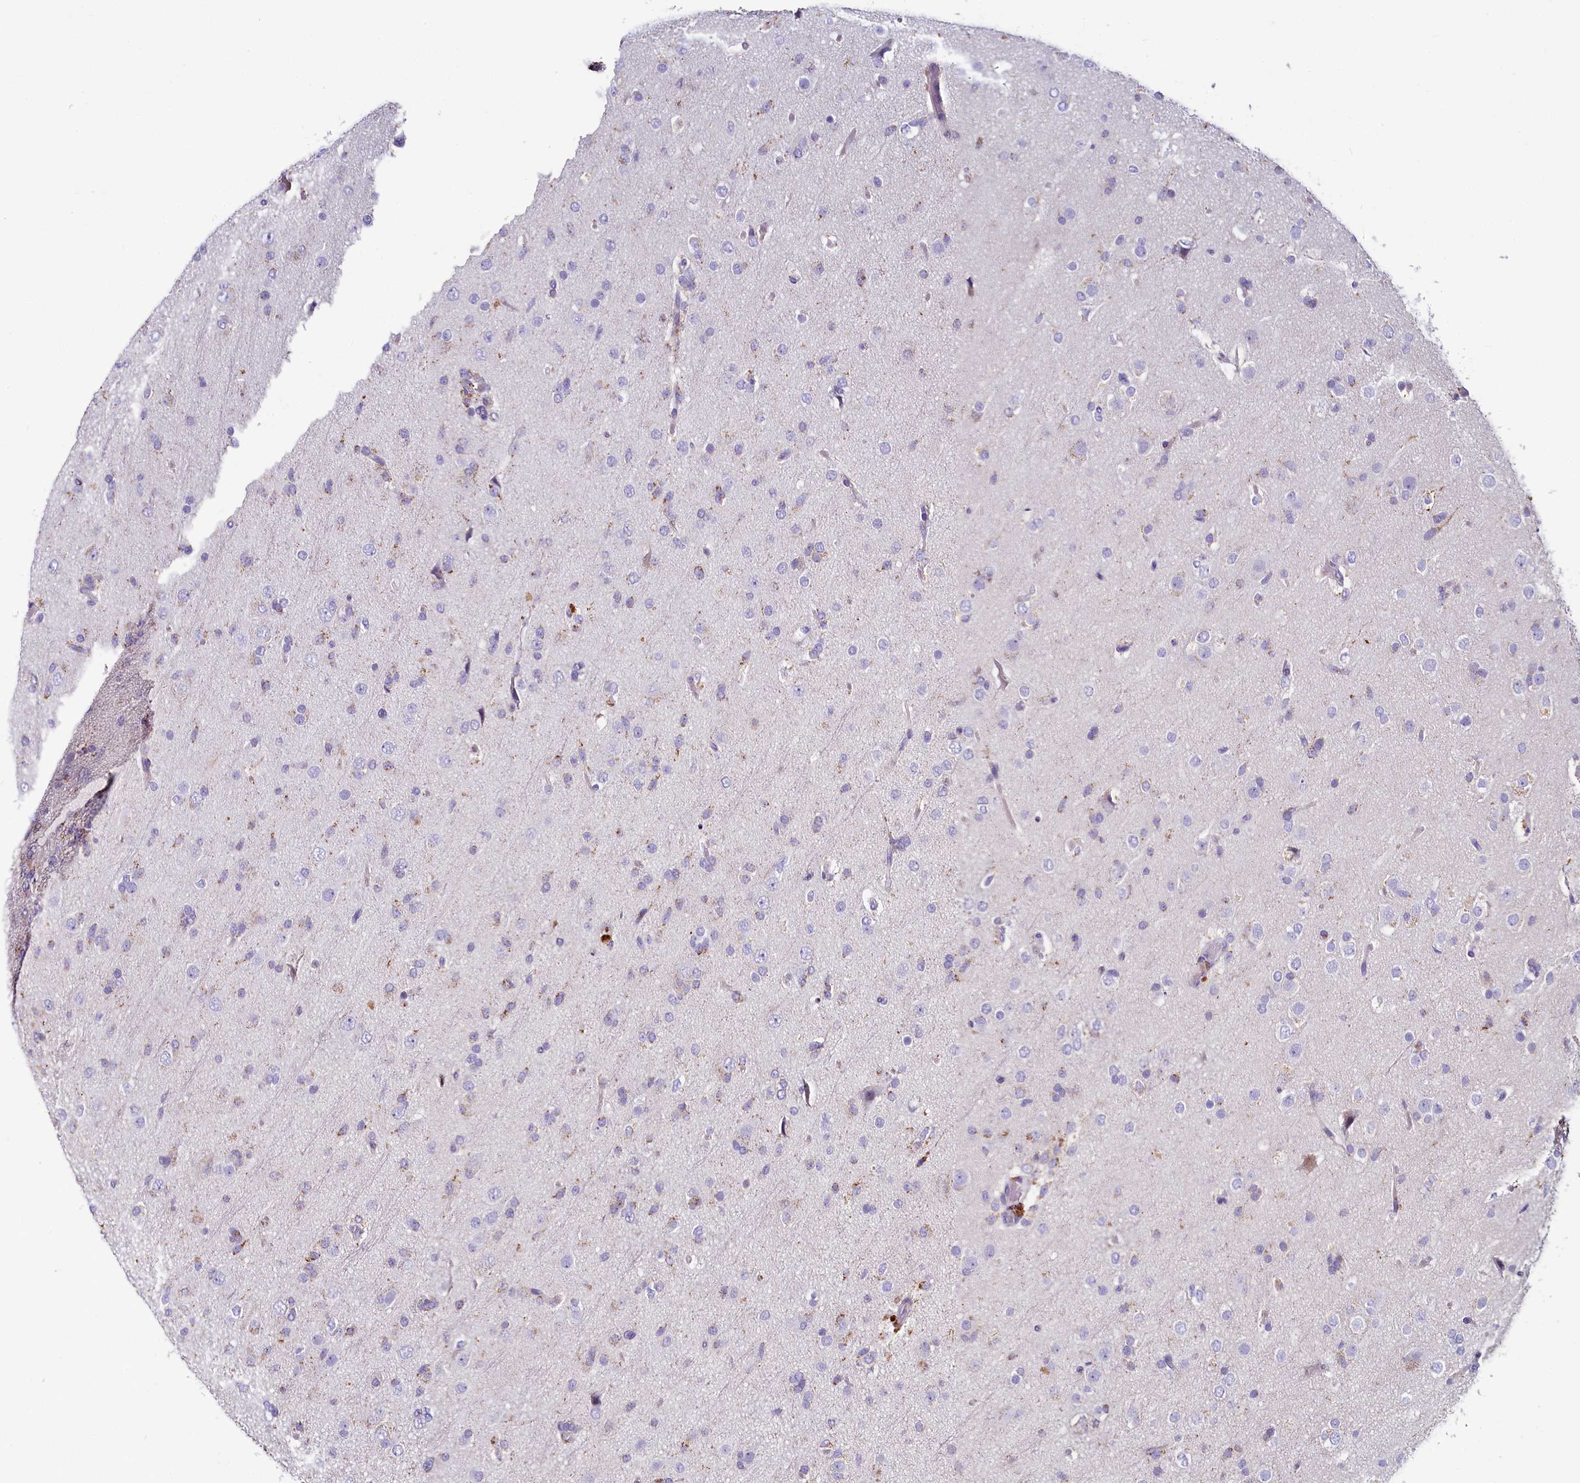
{"staining": {"intensity": "negative", "quantity": "none", "location": "none"}, "tissue": "glioma", "cell_type": "Tumor cells", "image_type": "cancer", "snomed": [{"axis": "morphology", "description": "Glioma, malignant, Low grade"}, {"axis": "topography", "description": "Brain"}], "caption": "DAB (3,3'-diaminobenzidine) immunohistochemical staining of malignant glioma (low-grade) displays no significant expression in tumor cells.", "gene": "INSC", "patient": {"sex": "male", "age": 65}}